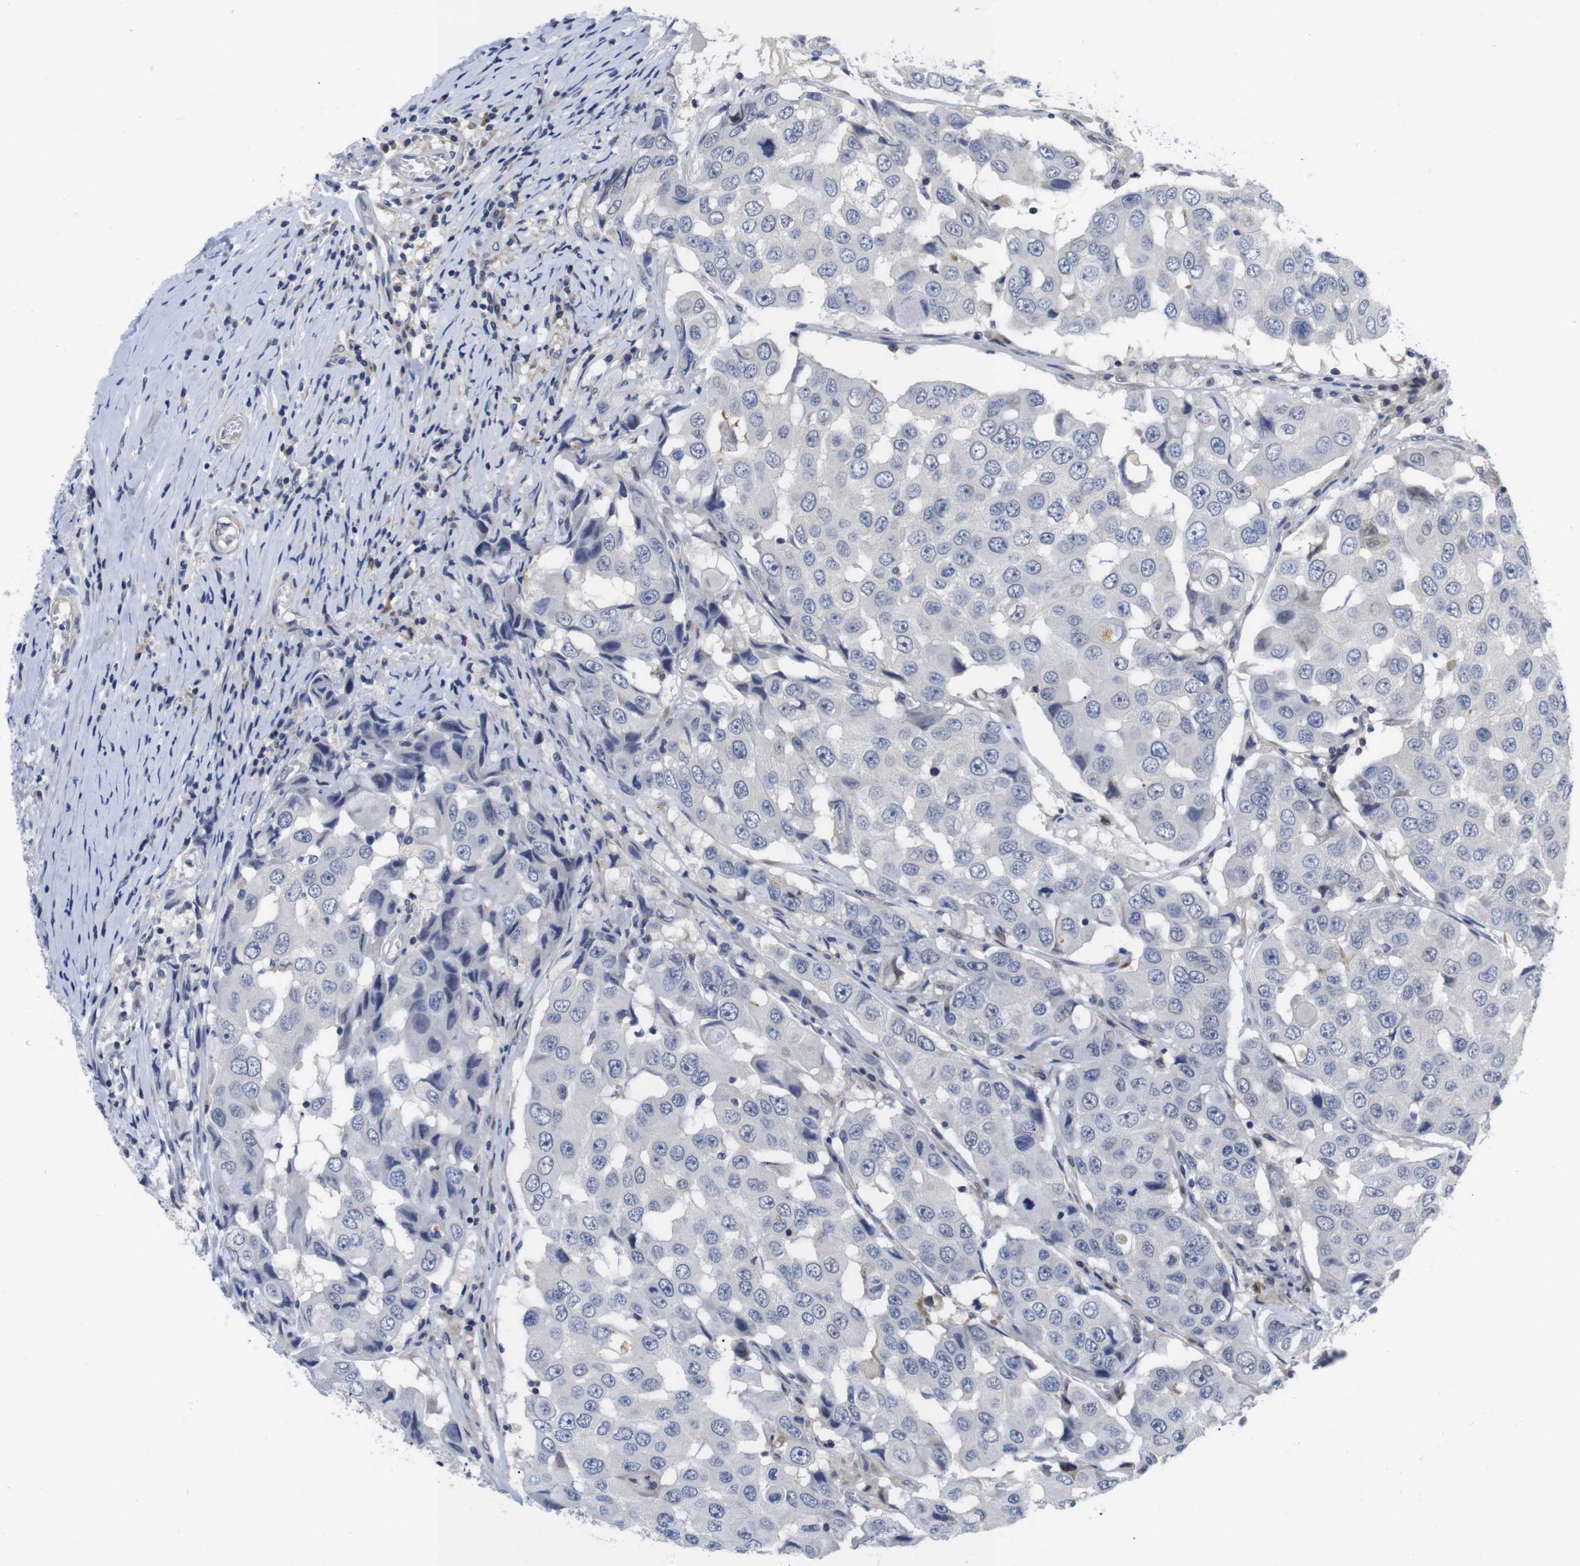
{"staining": {"intensity": "negative", "quantity": "none", "location": "none"}, "tissue": "breast cancer", "cell_type": "Tumor cells", "image_type": "cancer", "snomed": [{"axis": "morphology", "description": "Duct carcinoma"}, {"axis": "topography", "description": "Breast"}], "caption": "This is an immunohistochemistry photomicrograph of breast cancer. There is no positivity in tumor cells.", "gene": "FNTA", "patient": {"sex": "female", "age": 27}}